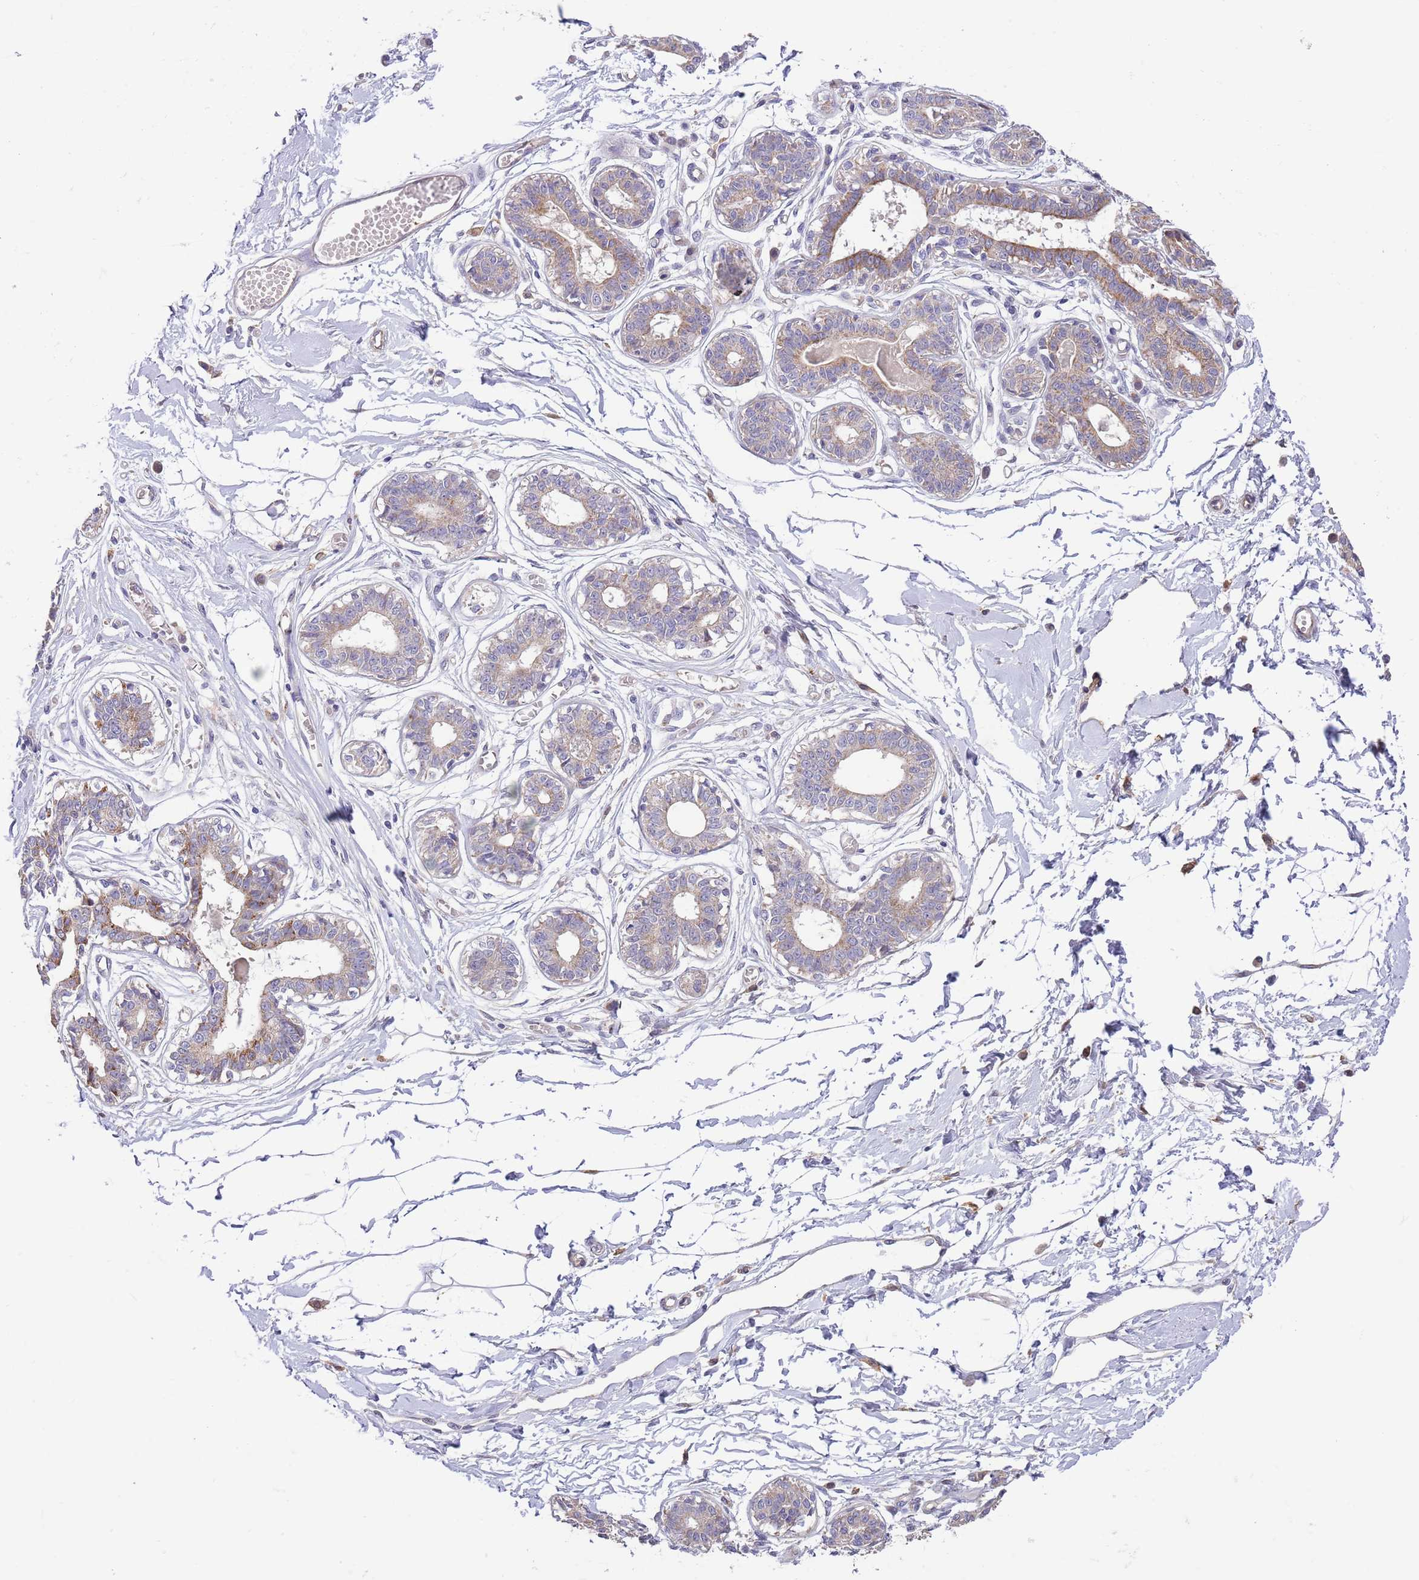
{"staining": {"intensity": "negative", "quantity": "none", "location": "none"}, "tissue": "breast", "cell_type": "Adipocytes", "image_type": "normal", "snomed": [{"axis": "morphology", "description": "Normal tissue, NOS"}, {"axis": "topography", "description": "Breast"}], "caption": "DAB immunohistochemical staining of benign human breast demonstrates no significant positivity in adipocytes.", "gene": "LIPJ", "patient": {"sex": "female", "age": 45}}